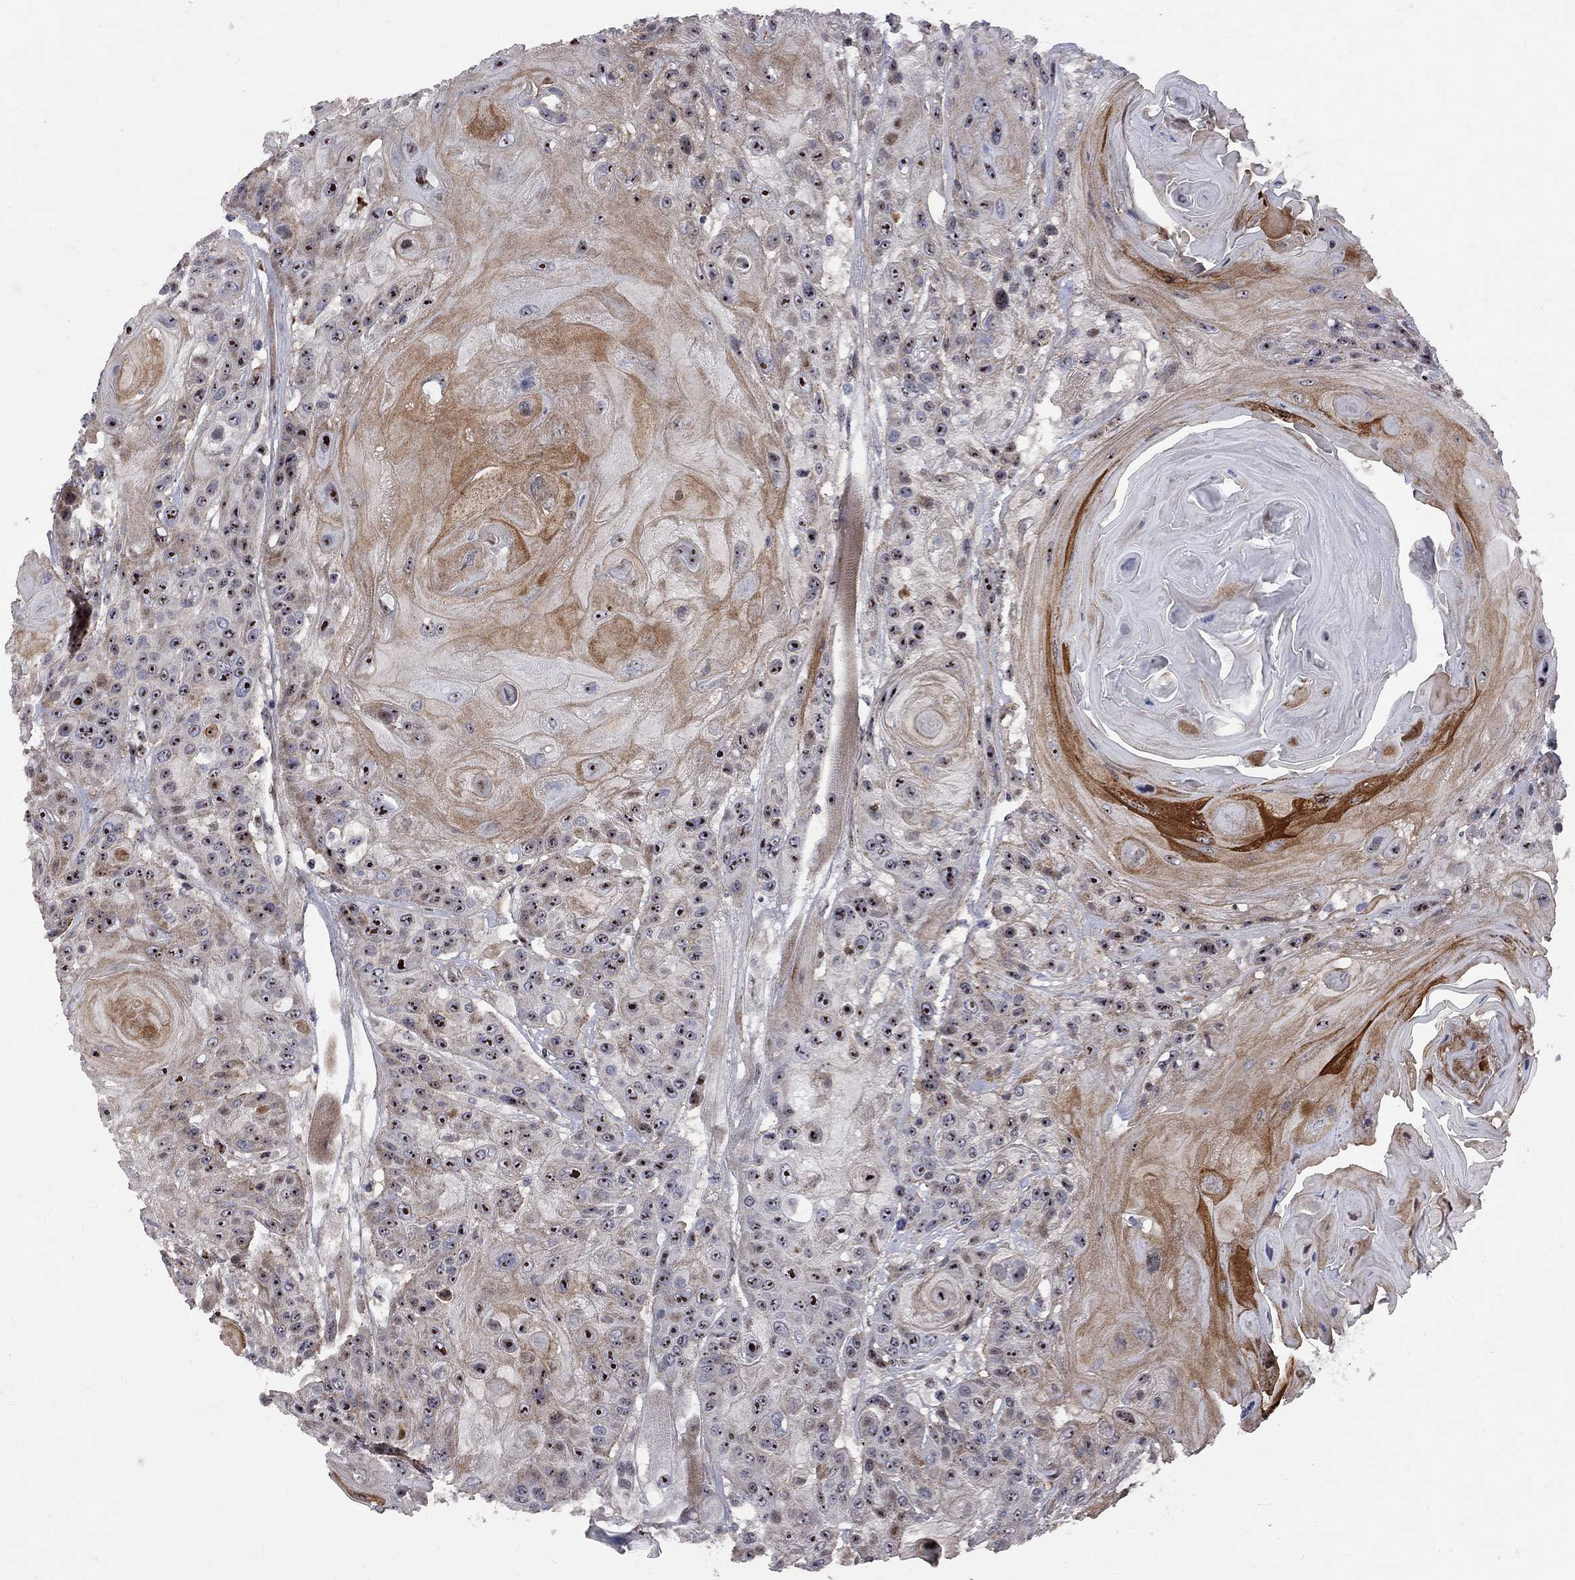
{"staining": {"intensity": "strong", "quantity": ">75%", "location": "nuclear"}, "tissue": "head and neck cancer", "cell_type": "Tumor cells", "image_type": "cancer", "snomed": [{"axis": "morphology", "description": "Squamous cell carcinoma, NOS"}, {"axis": "topography", "description": "Head-Neck"}], "caption": "High-power microscopy captured an IHC image of head and neck squamous cell carcinoma, revealing strong nuclear positivity in about >75% of tumor cells. (DAB (3,3'-diaminobenzidine) IHC, brown staining for protein, blue staining for nuclei).", "gene": "DHX33", "patient": {"sex": "female", "age": 59}}